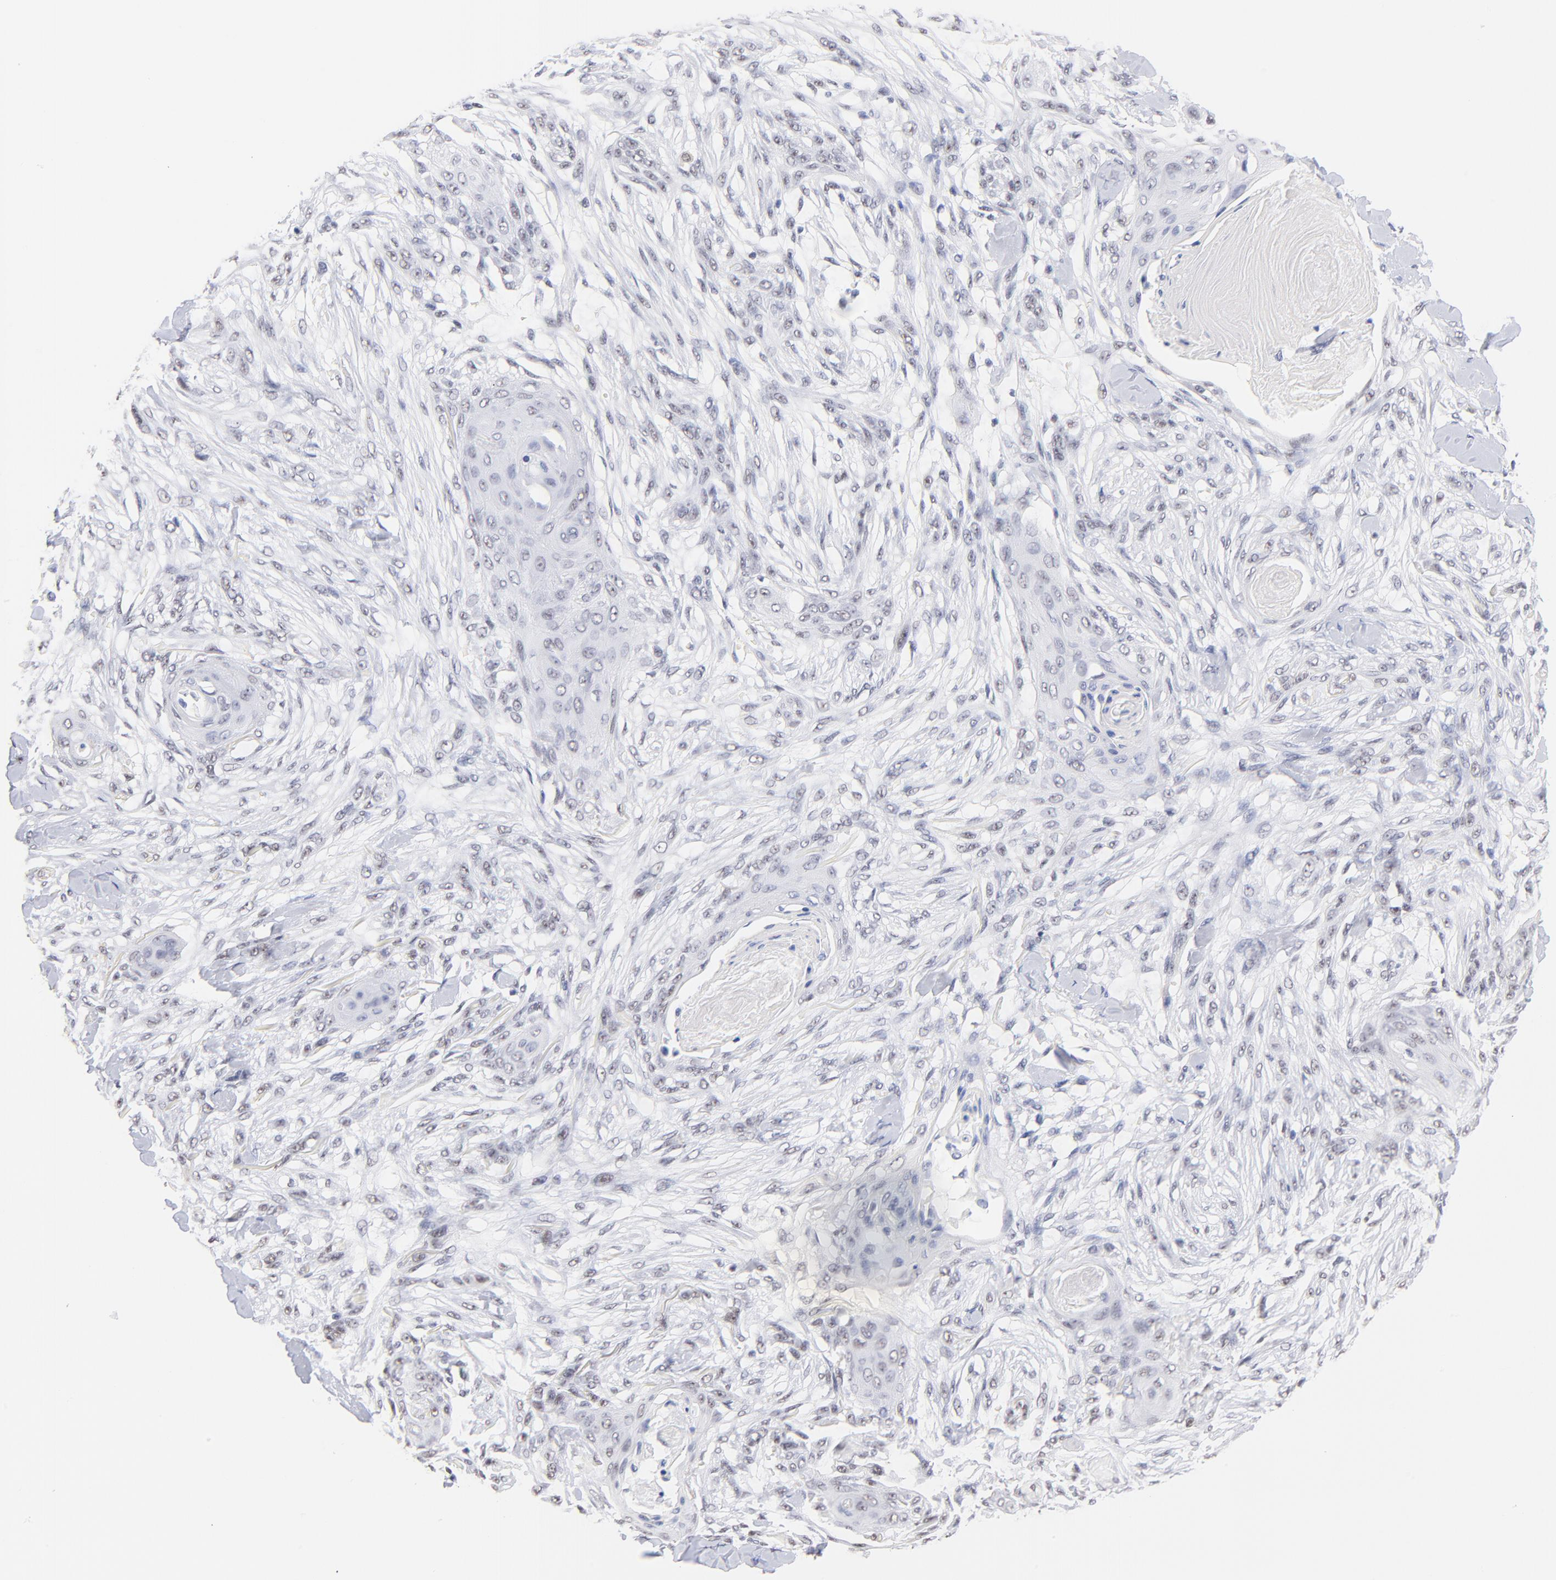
{"staining": {"intensity": "negative", "quantity": "none", "location": "none"}, "tissue": "skin cancer", "cell_type": "Tumor cells", "image_type": "cancer", "snomed": [{"axis": "morphology", "description": "Squamous cell carcinoma, NOS"}, {"axis": "topography", "description": "Skin"}], "caption": "Histopathology image shows no significant protein expression in tumor cells of skin cancer.", "gene": "ZNF74", "patient": {"sex": "female", "age": 59}}